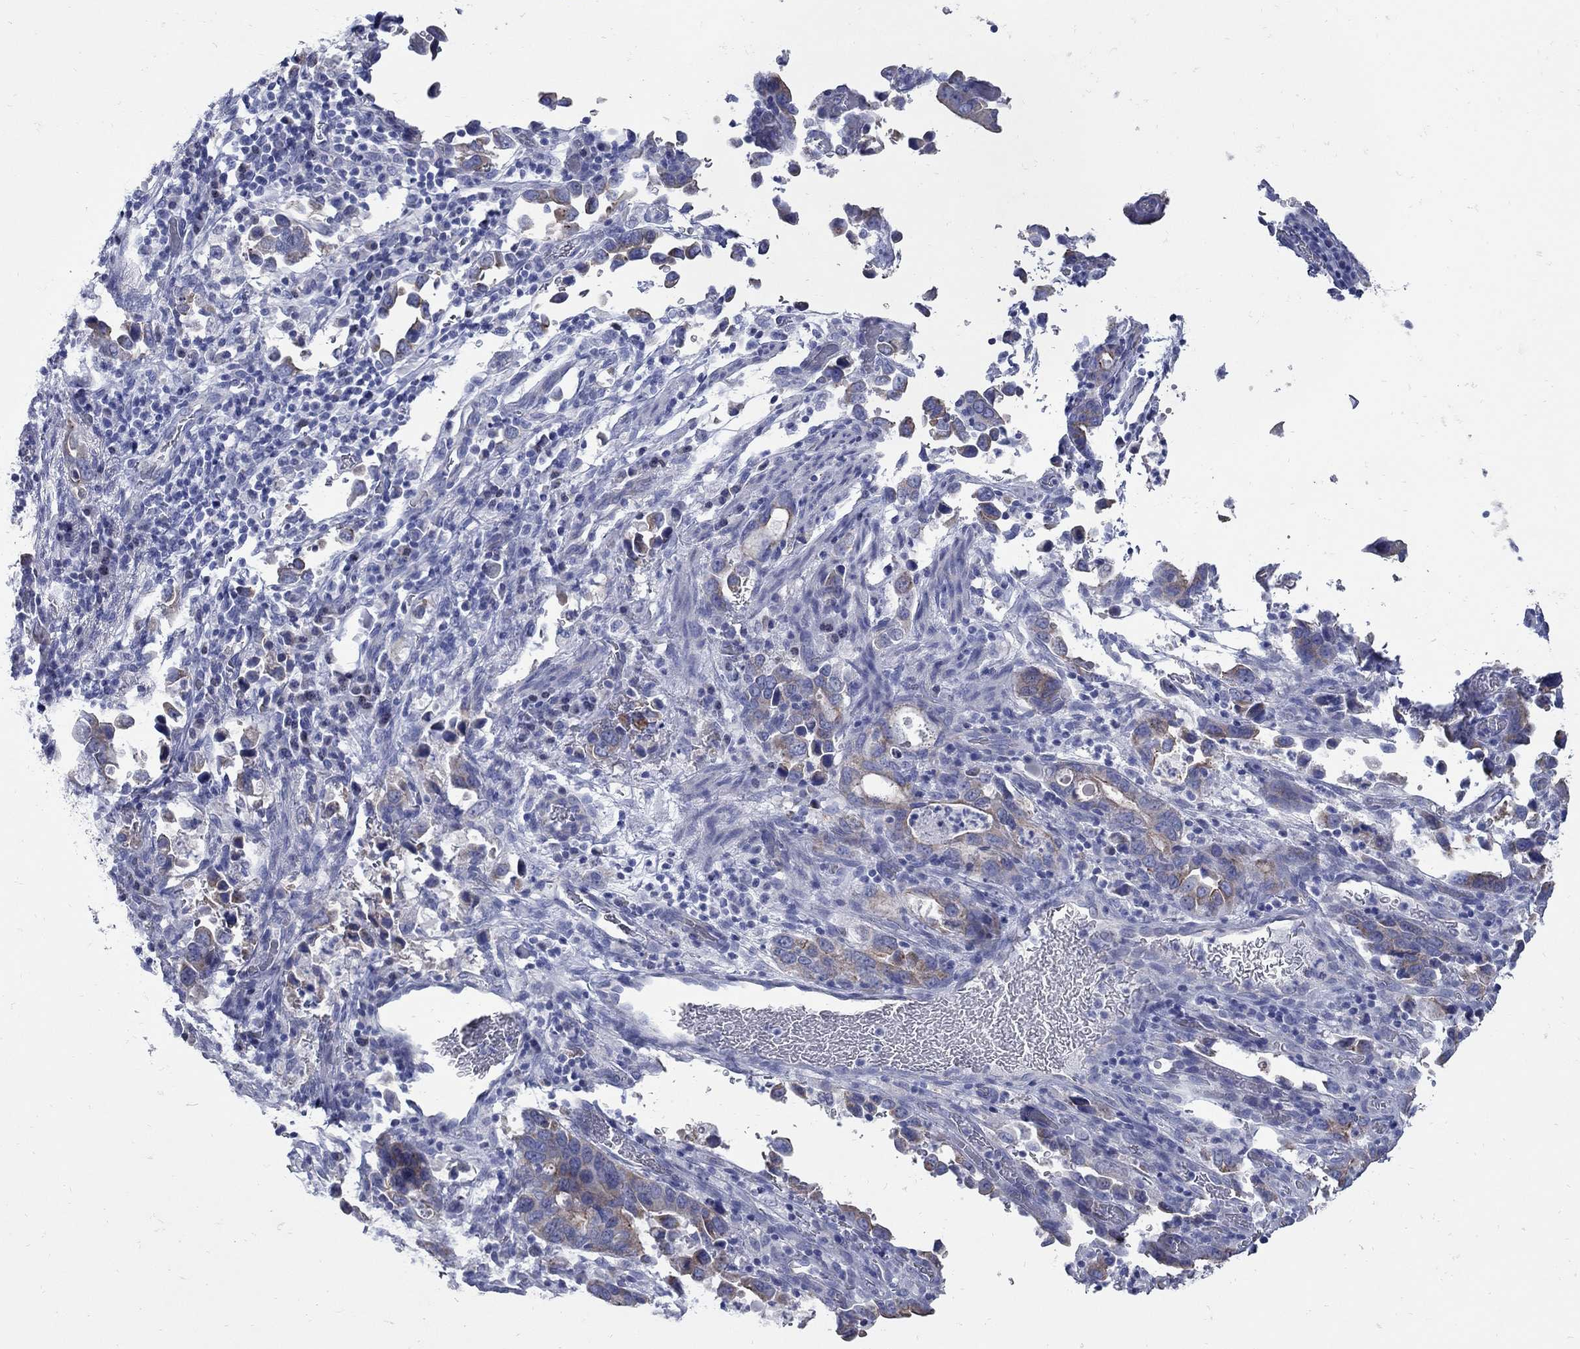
{"staining": {"intensity": "moderate", "quantity": "<25%", "location": "cytoplasmic/membranous"}, "tissue": "stomach cancer", "cell_type": "Tumor cells", "image_type": "cancer", "snomed": [{"axis": "morphology", "description": "Adenocarcinoma, NOS"}, {"axis": "topography", "description": "Stomach, upper"}], "caption": "This histopathology image reveals immunohistochemistry staining of stomach adenocarcinoma, with low moderate cytoplasmic/membranous expression in approximately <25% of tumor cells.", "gene": "PDZD3", "patient": {"sex": "male", "age": 74}}